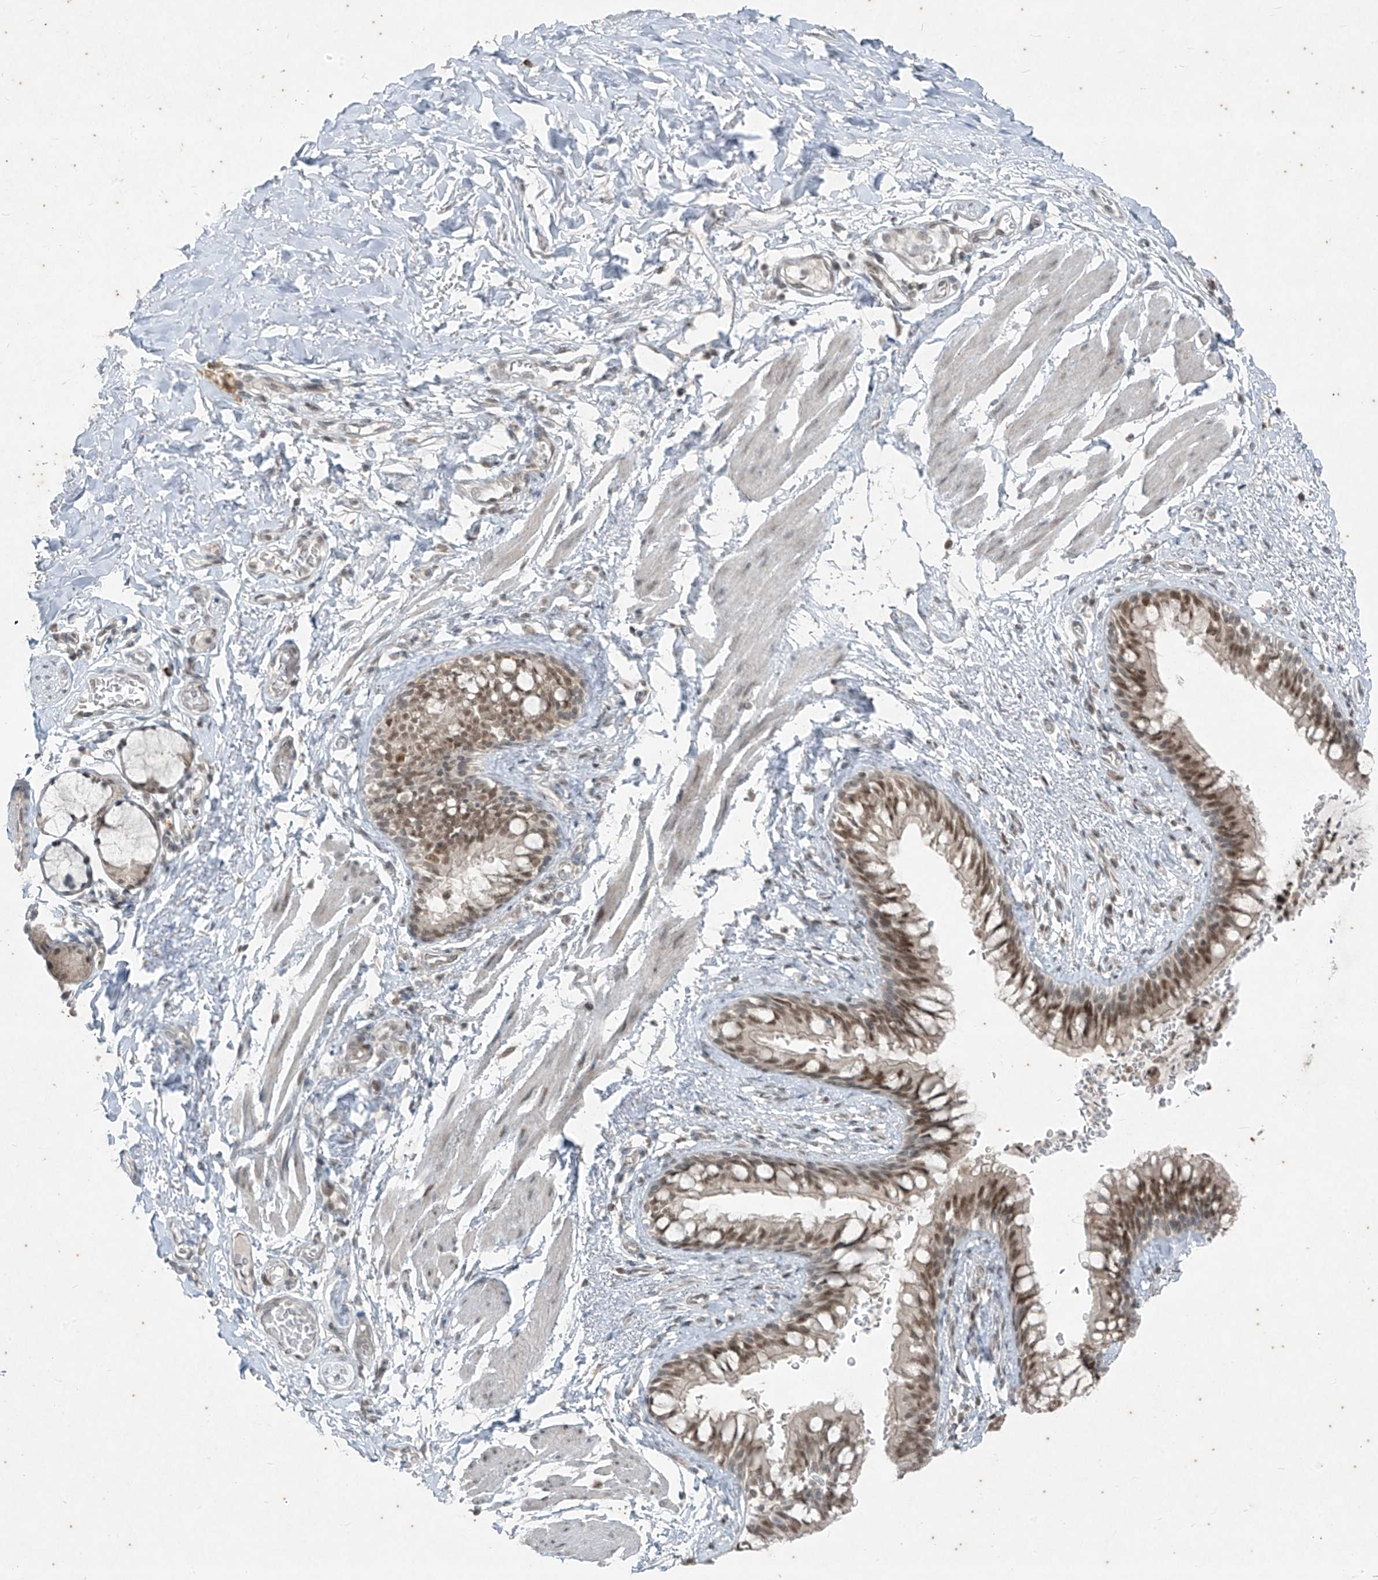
{"staining": {"intensity": "moderate", "quantity": ">75%", "location": "nuclear"}, "tissue": "bronchus", "cell_type": "Respiratory epithelial cells", "image_type": "normal", "snomed": [{"axis": "morphology", "description": "Normal tissue, NOS"}, {"axis": "topography", "description": "Cartilage tissue"}, {"axis": "topography", "description": "Bronchus"}], "caption": "Bronchus was stained to show a protein in brown. There is medium levels of moderate nuclear expression in about >75% of respiratory epithelial cells. (DAB IHC, brown staining for protein, blue staining for nuclei).", "gene": "ZNF354B", "patient": {"sex": "female", "age": 36}}